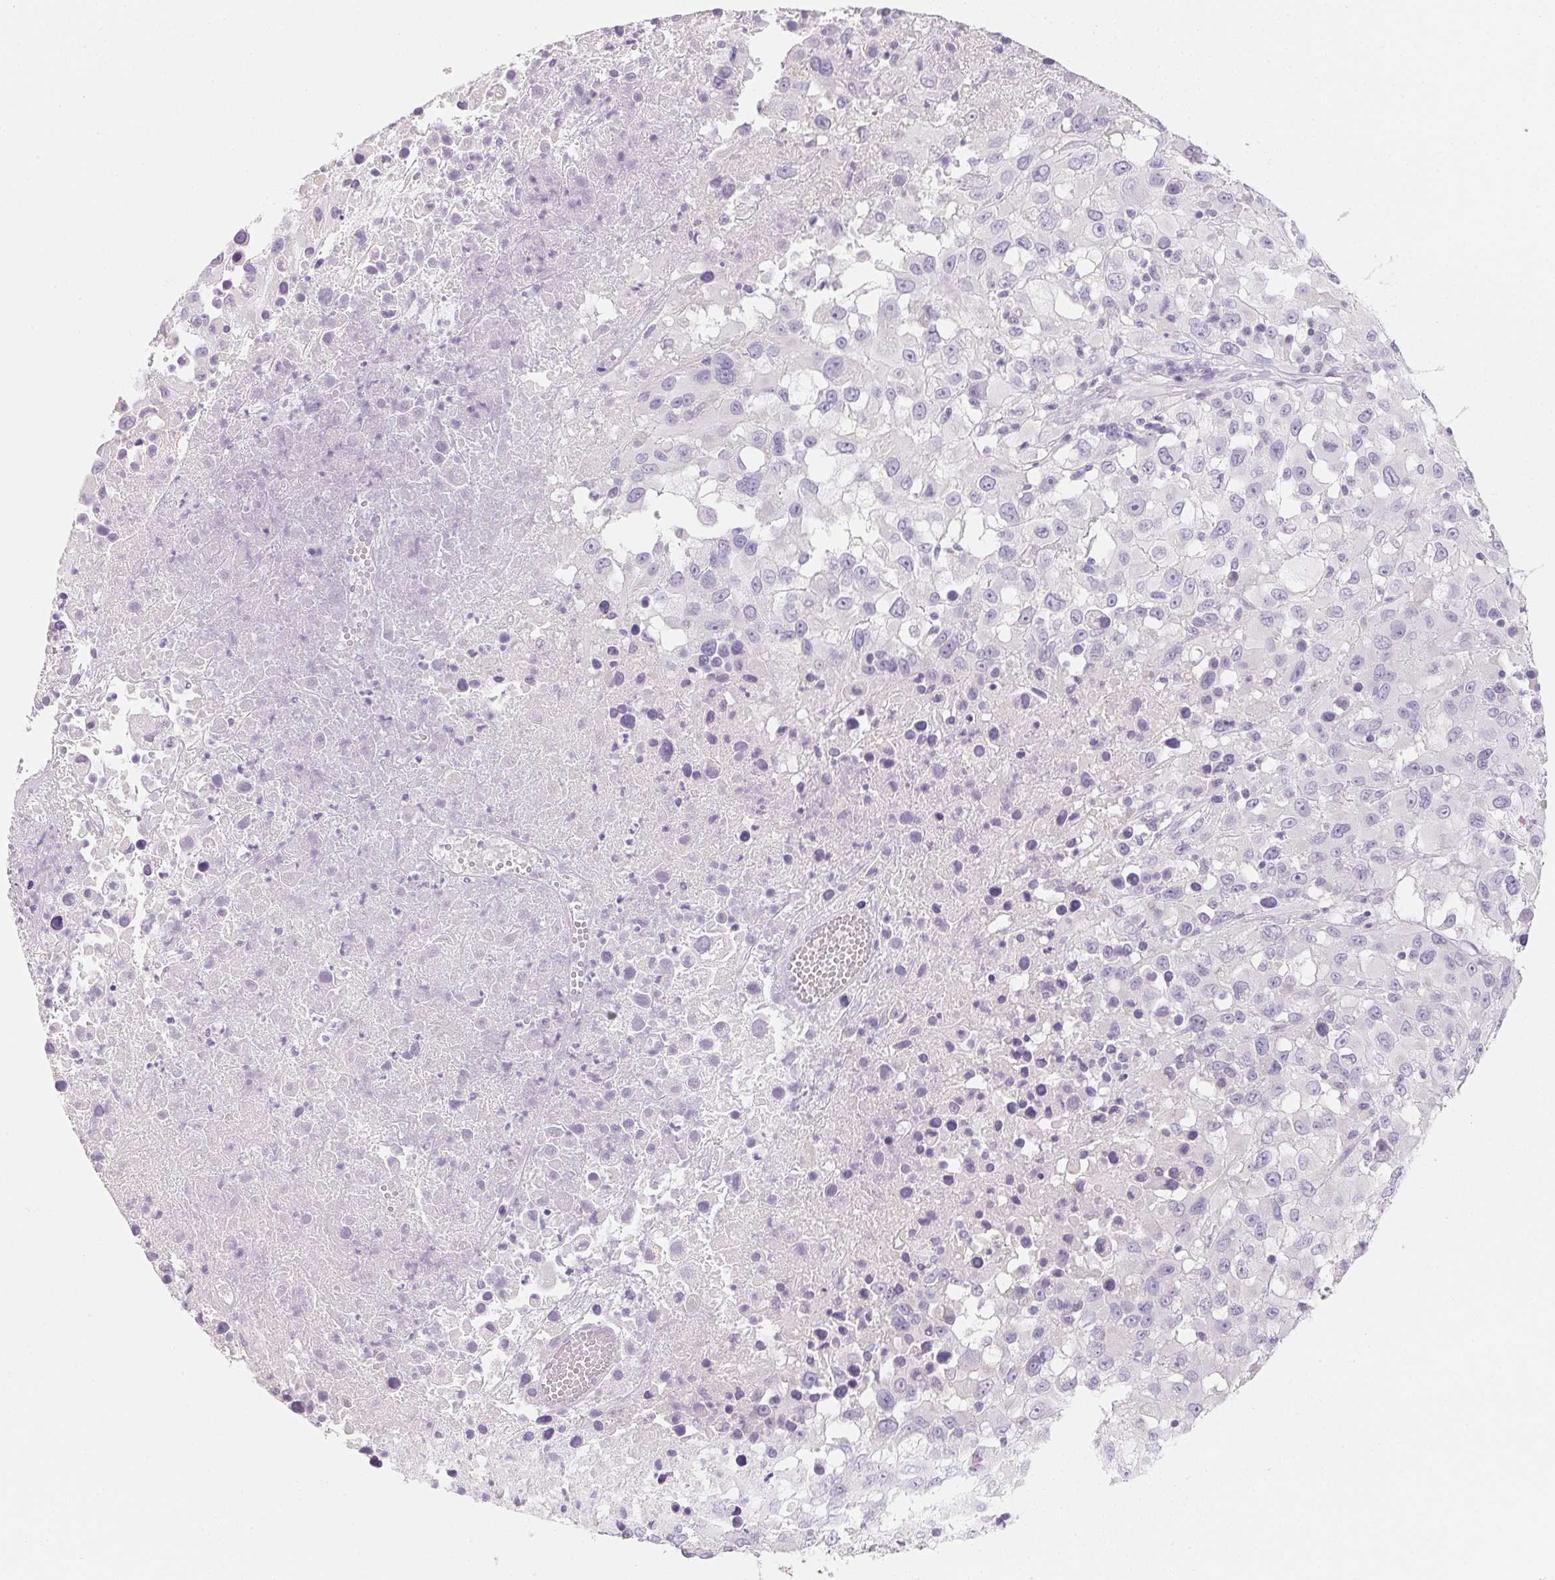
{"staining": {"intensity": "negative", "quantity": "none", "location": "none"}, "tissue": "melanoma", "cell_type": "Tumor cells", "image_type": "cancer", "snomed": [{"axis": "morphology", "description": "Malignant melanoma, Metastatic site"}, {"axis": "topography", "description": "Soft tissue"}], "caption": "Tumor cells are negative for protein expression in human malignant melanoma (metastatic site). (Brightfield microscopy of DAB (3,3'-diaminobenzidine) immunohistochemistry at high magnification).", "gene": "ACP3", "patient": {"sex": "male", "age": 50}}